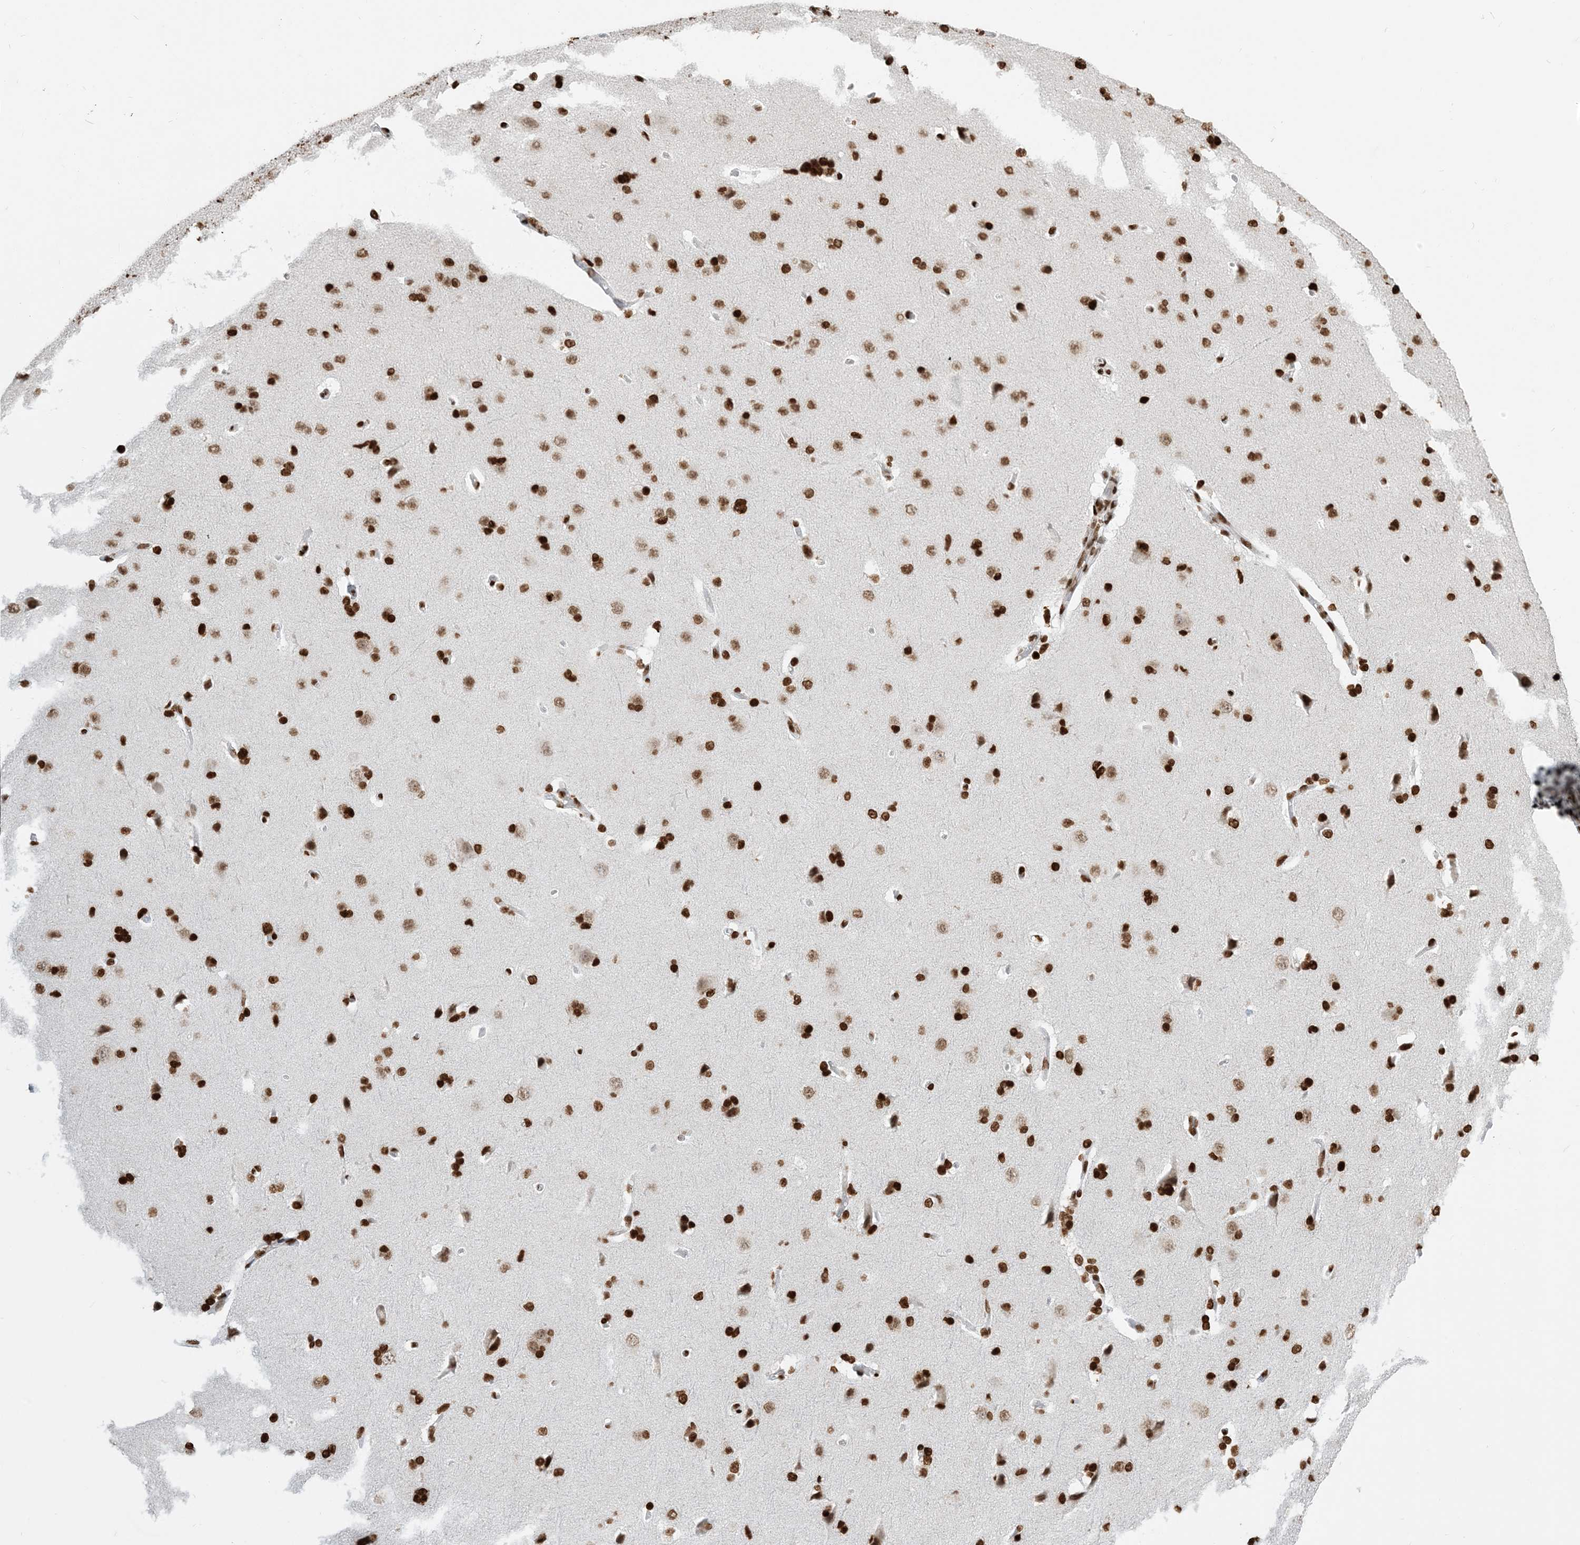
{"staining": {"intensity": "strong", "quantity": ">75%", "location": "nuclear"}, "tissue": "cerebral cortex", "cell_type": "Endothelial cells", "image_type": "normal", "snomed": [{"axis": "morphology", "description": "Normal tissue, NOS"}, {"axis": "topography", "description": "Cerebral cortex"}], "caption": "Immunohistochemical staining of benign cerebral cortex displays high levels of strong nuclear positivity in about >75% of endothelial cells.", "gene": "H3", "patient": {"sex": "male", "age": 62}}